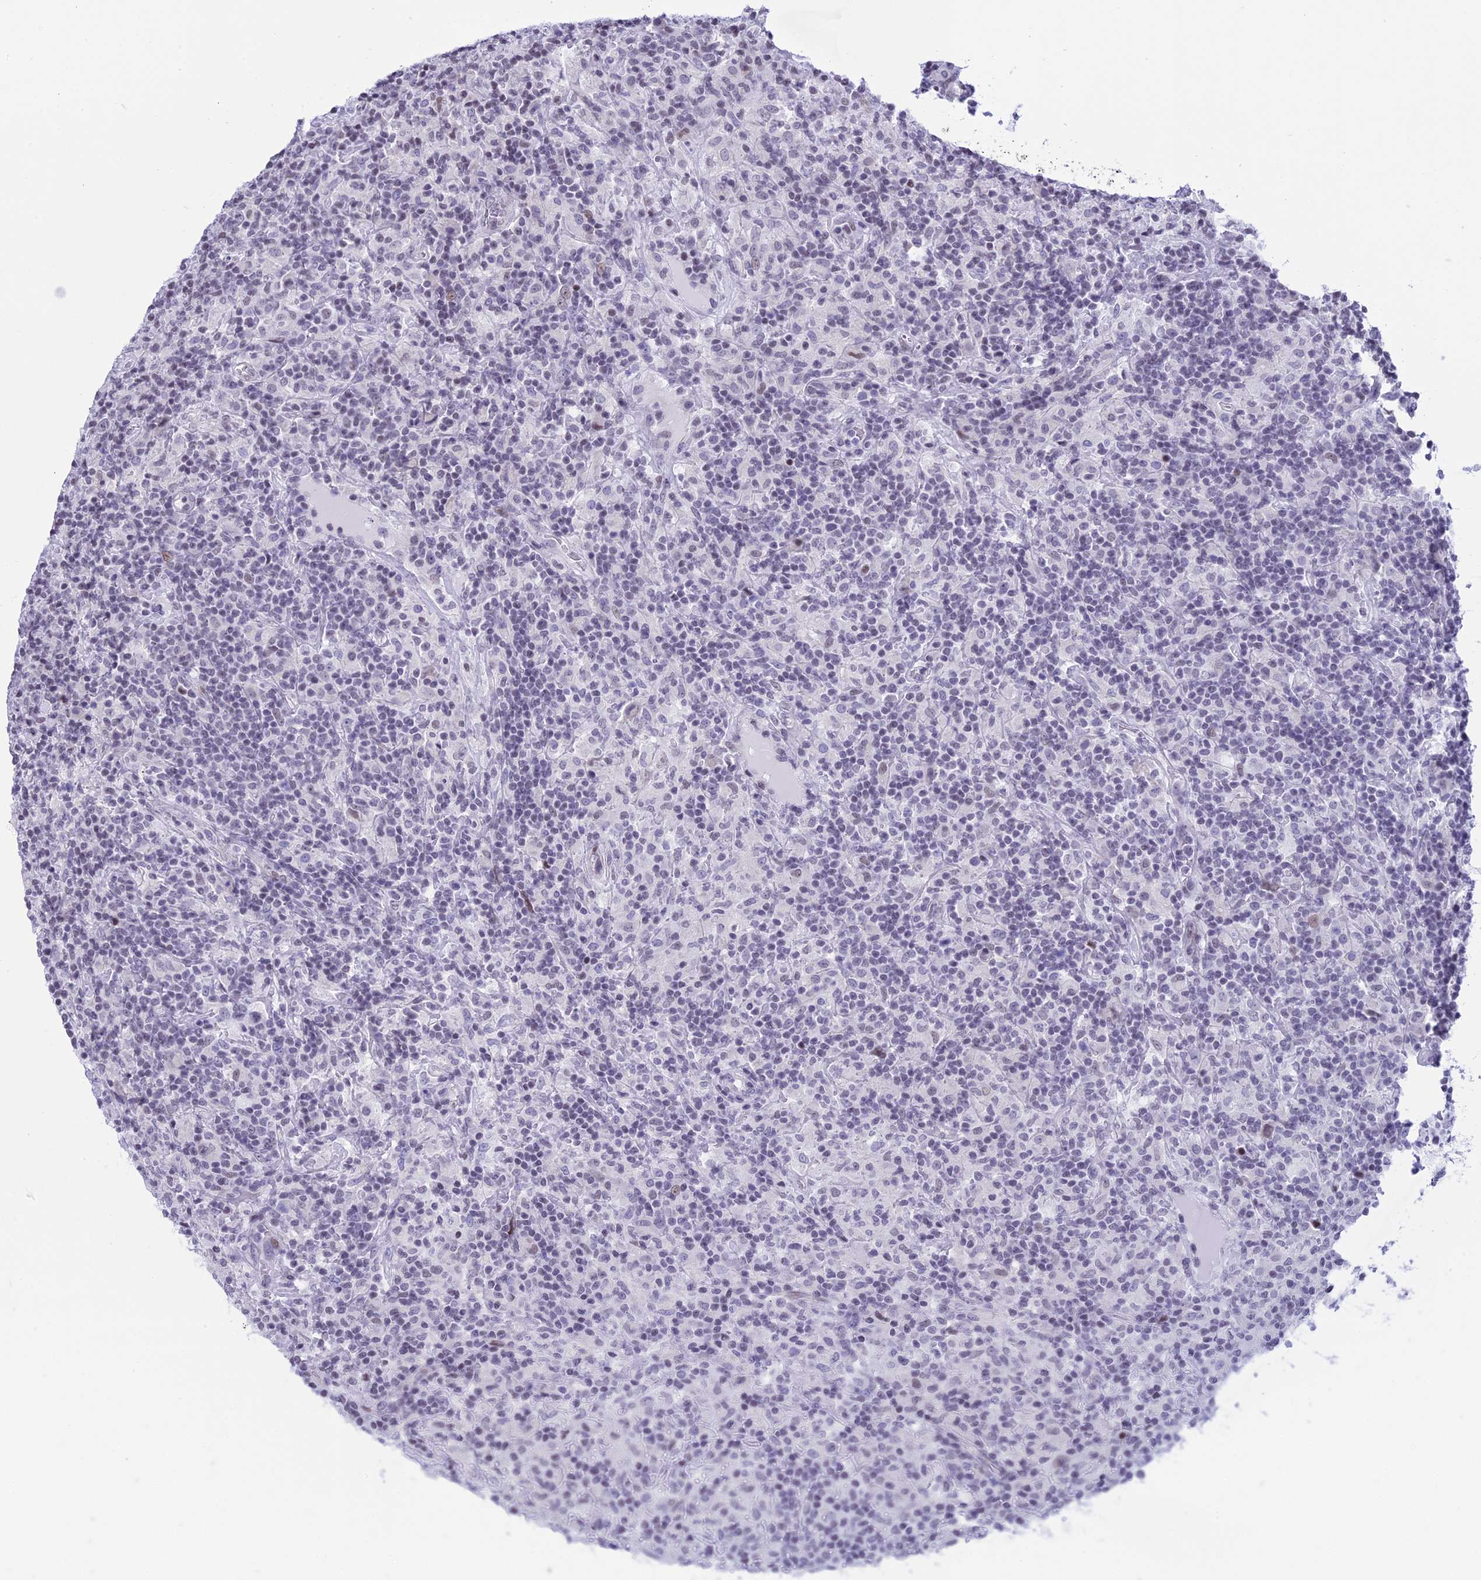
{"staining": {"intensity": "weak", "quantity": "25%-75%", "location": "nuclear"}, "tissue": "lymphoma", "cell_type": "Tumor cells", "image_type": "cancer", "snomed": [{"axis": "morphology", "description": "Hodgkin's disease, NOS"}, {"axis": "topography", "description": "Lymph node"}], "caption": "This photomicrograph shows immunohistochemistry staining of human lymphoma, with low weak nuclear expression in approximately 25%-75% of tumor cells.", "gene": "SPIRE2", "patient": {"sex": "male", "age": 70}}